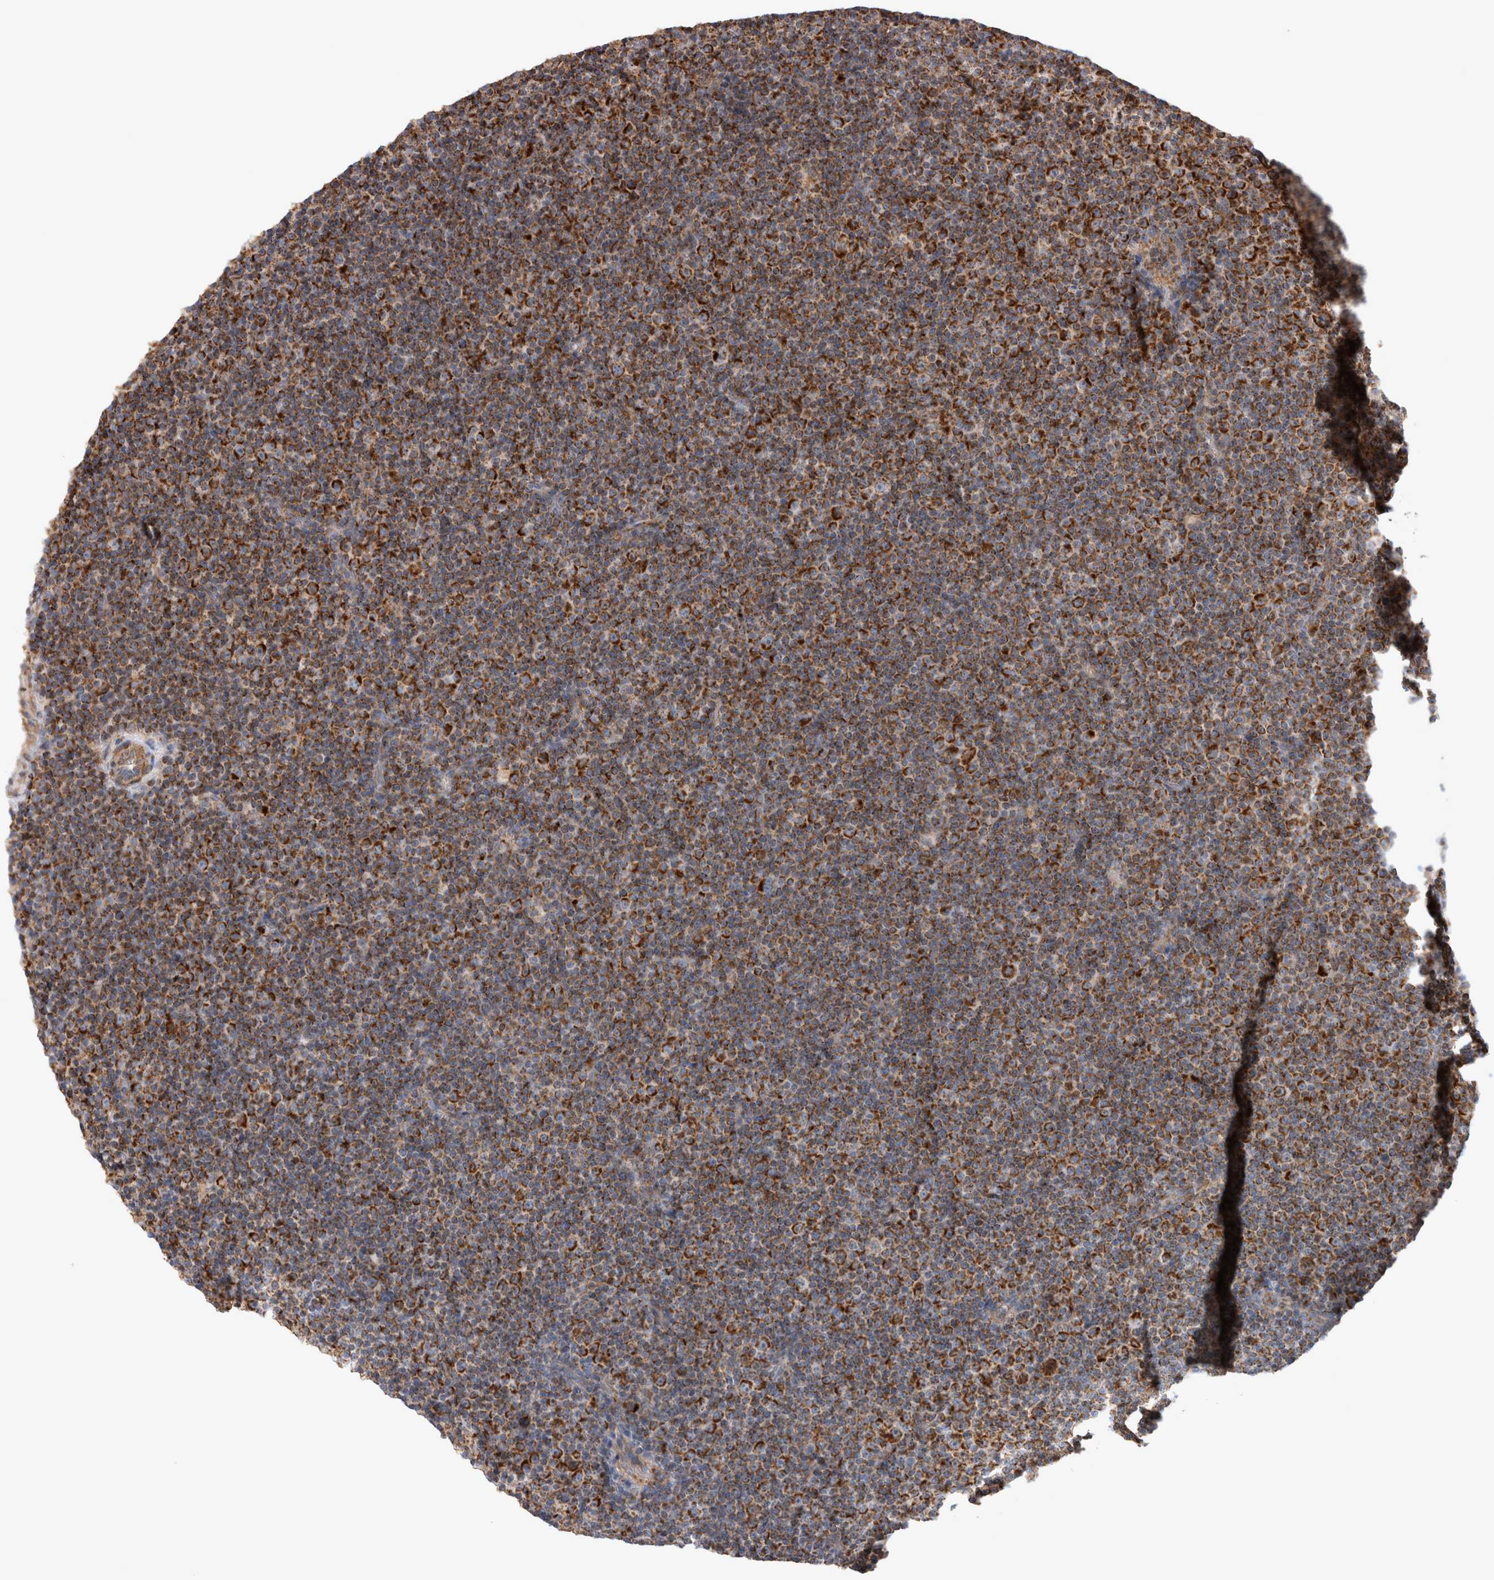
{"staining": {"intensity": "strong", "quantity": ">75%", "location": "cytoplasmic/membranous"}, "tissue": "lymphoma", "cell_type": "Tumor cells", "image_type": "cancer", "snomed": [{"axis": "morphology", "description": "Malignant lymphoma, non-Hodgkin's type, Low grade"}, {"axis": "topography", "description": "Lymph node"}], "caption": "Protein expression analysis of lymphoma exhibits strong cytoplasmic/membranous positivity in approximately >75% of tumor cells.", "gene": "MRPS28", "patient": {"sex": "female", "age": 67}}